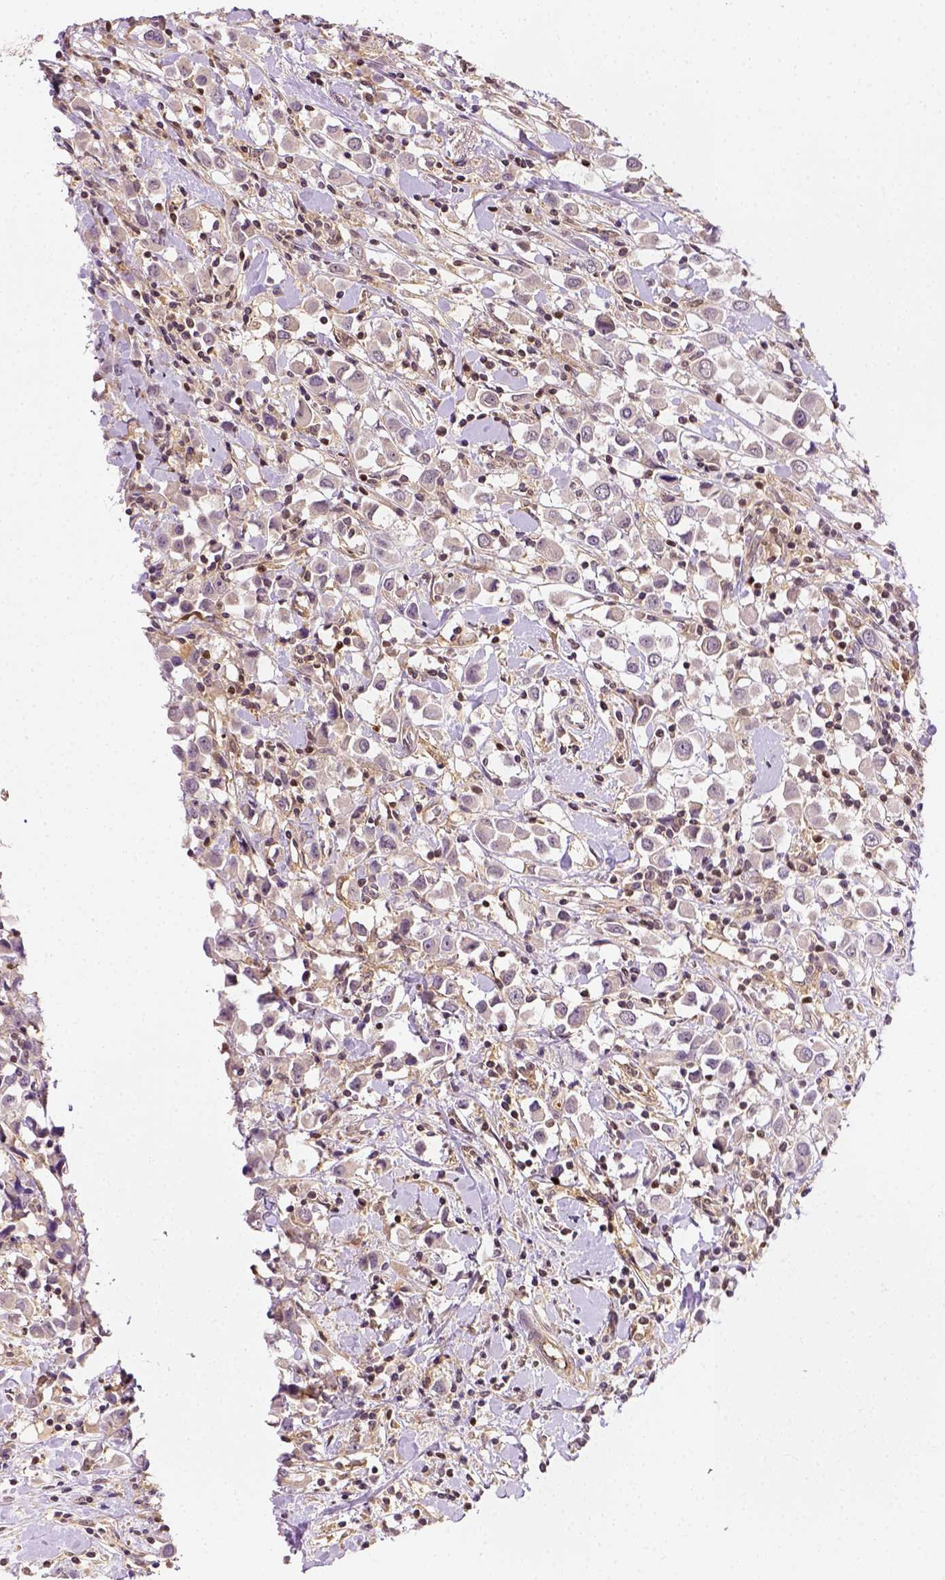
{"staining": {"intensity": "negative", "quantity": "none", "location": "none"}, "tissue": "breast cancer", "cell_type": "Tumor cells", "image_type": "cancer", "snomed": [{"axis": "morphology", "description": "Duct carcinoma"}, {"axis": "topography", "description": "Breast"}], "caption": "IHC image of human breast cancer stained for a protein (brown), which exhibits no positivity in tumor cells. (IHC, brightfield microscopy, high magnification).", "gene": "MATK", "patient": {"sex": "female", "age": 61}}